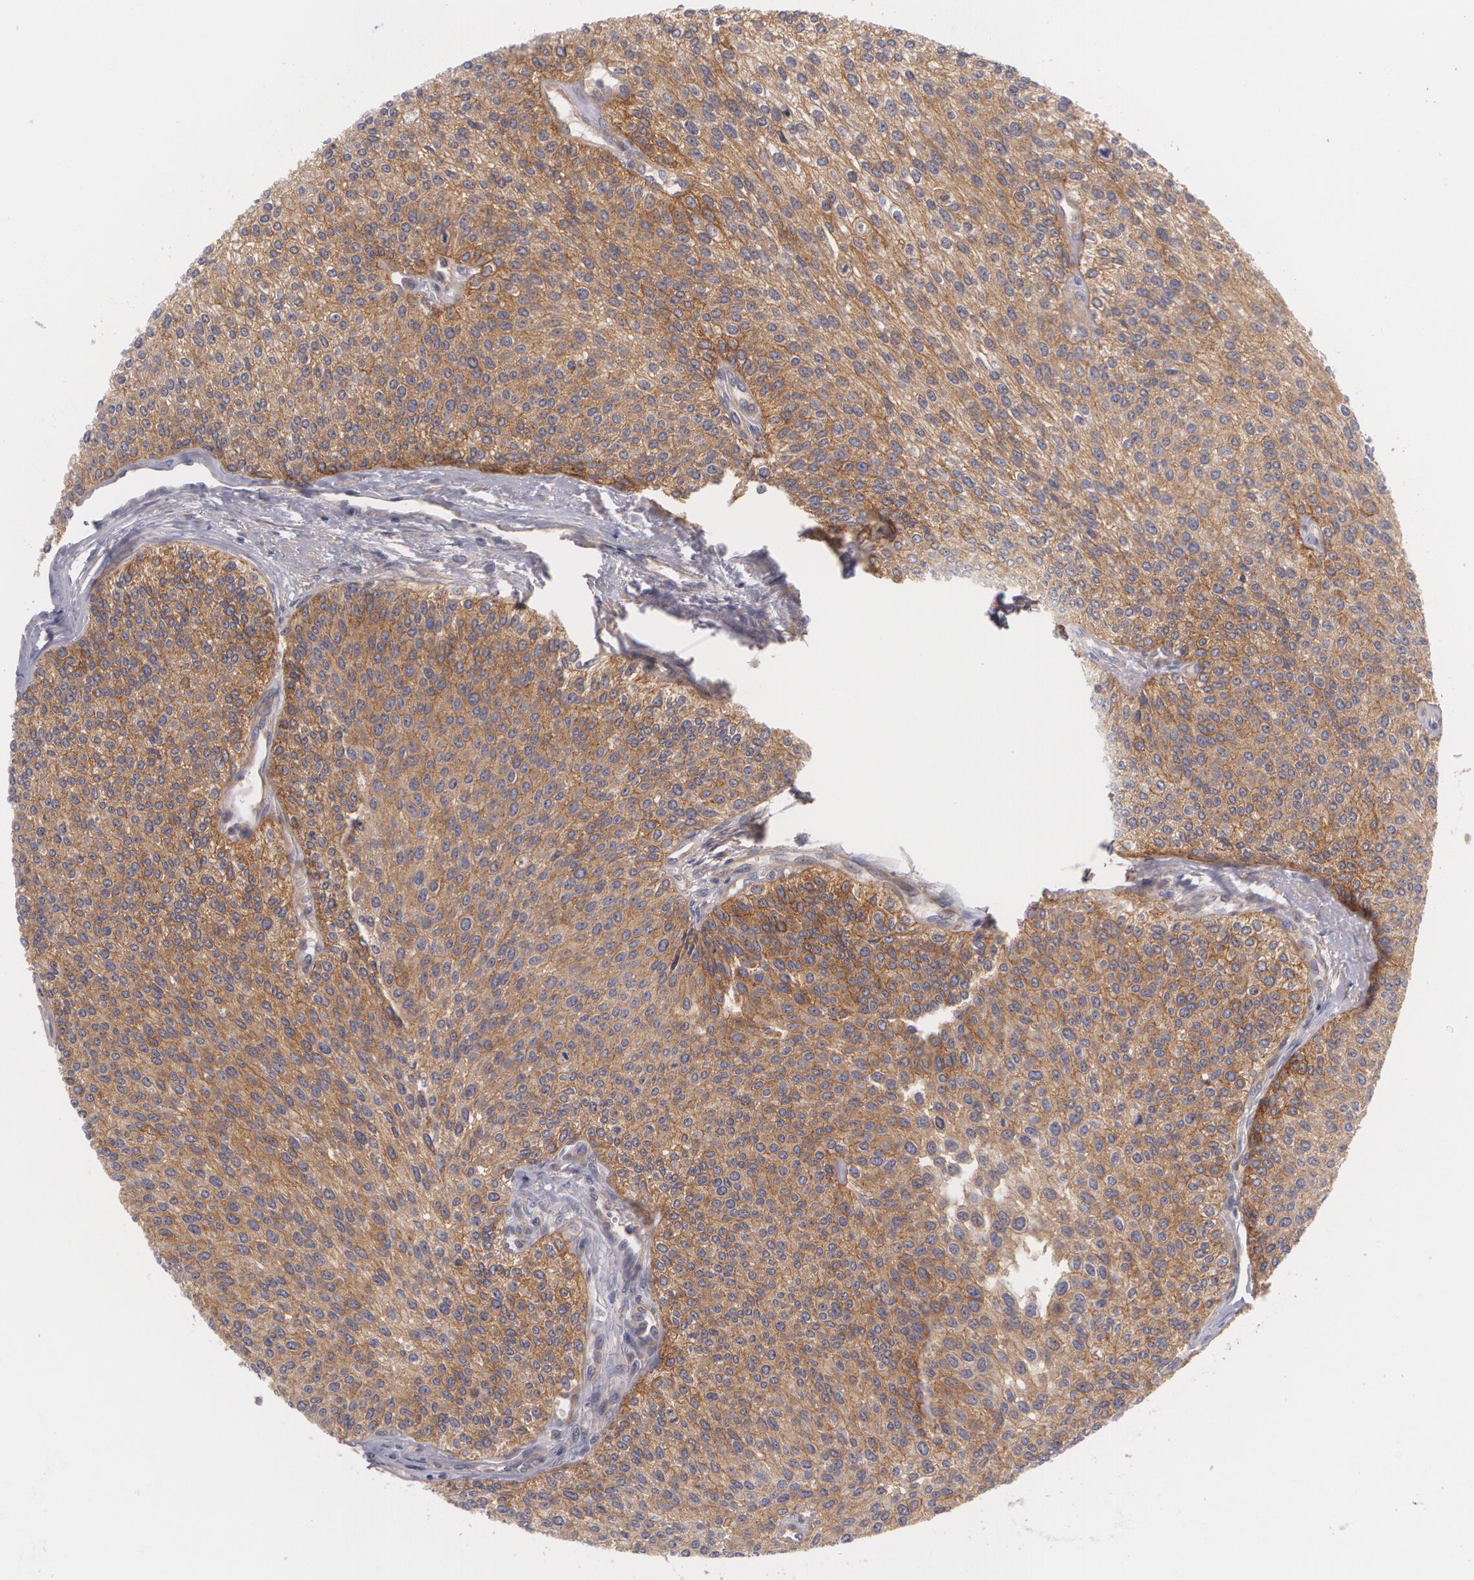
{"staining": {"intensity": "strong", "quantity": ">75%", "location": "cytoplasmic/membranous"}, "tissue": "urothelial cancer", "cell_type": "Tumor cells", "image_type": "cancer", "snomed": [{"axis": "morphology", "description": "Urothelial carcinoma, Low grade"}, {"axis": "topography", "description": "Urinary bladder"}], "caption": "Protein expression by immunohistochemistry (IHC) displays strong cytoplasmic/membranous staining in about >75% of tumor cells in urothelial cancer.", "gene": "CASK", "patient": {"sex": "female", "age": 73}}